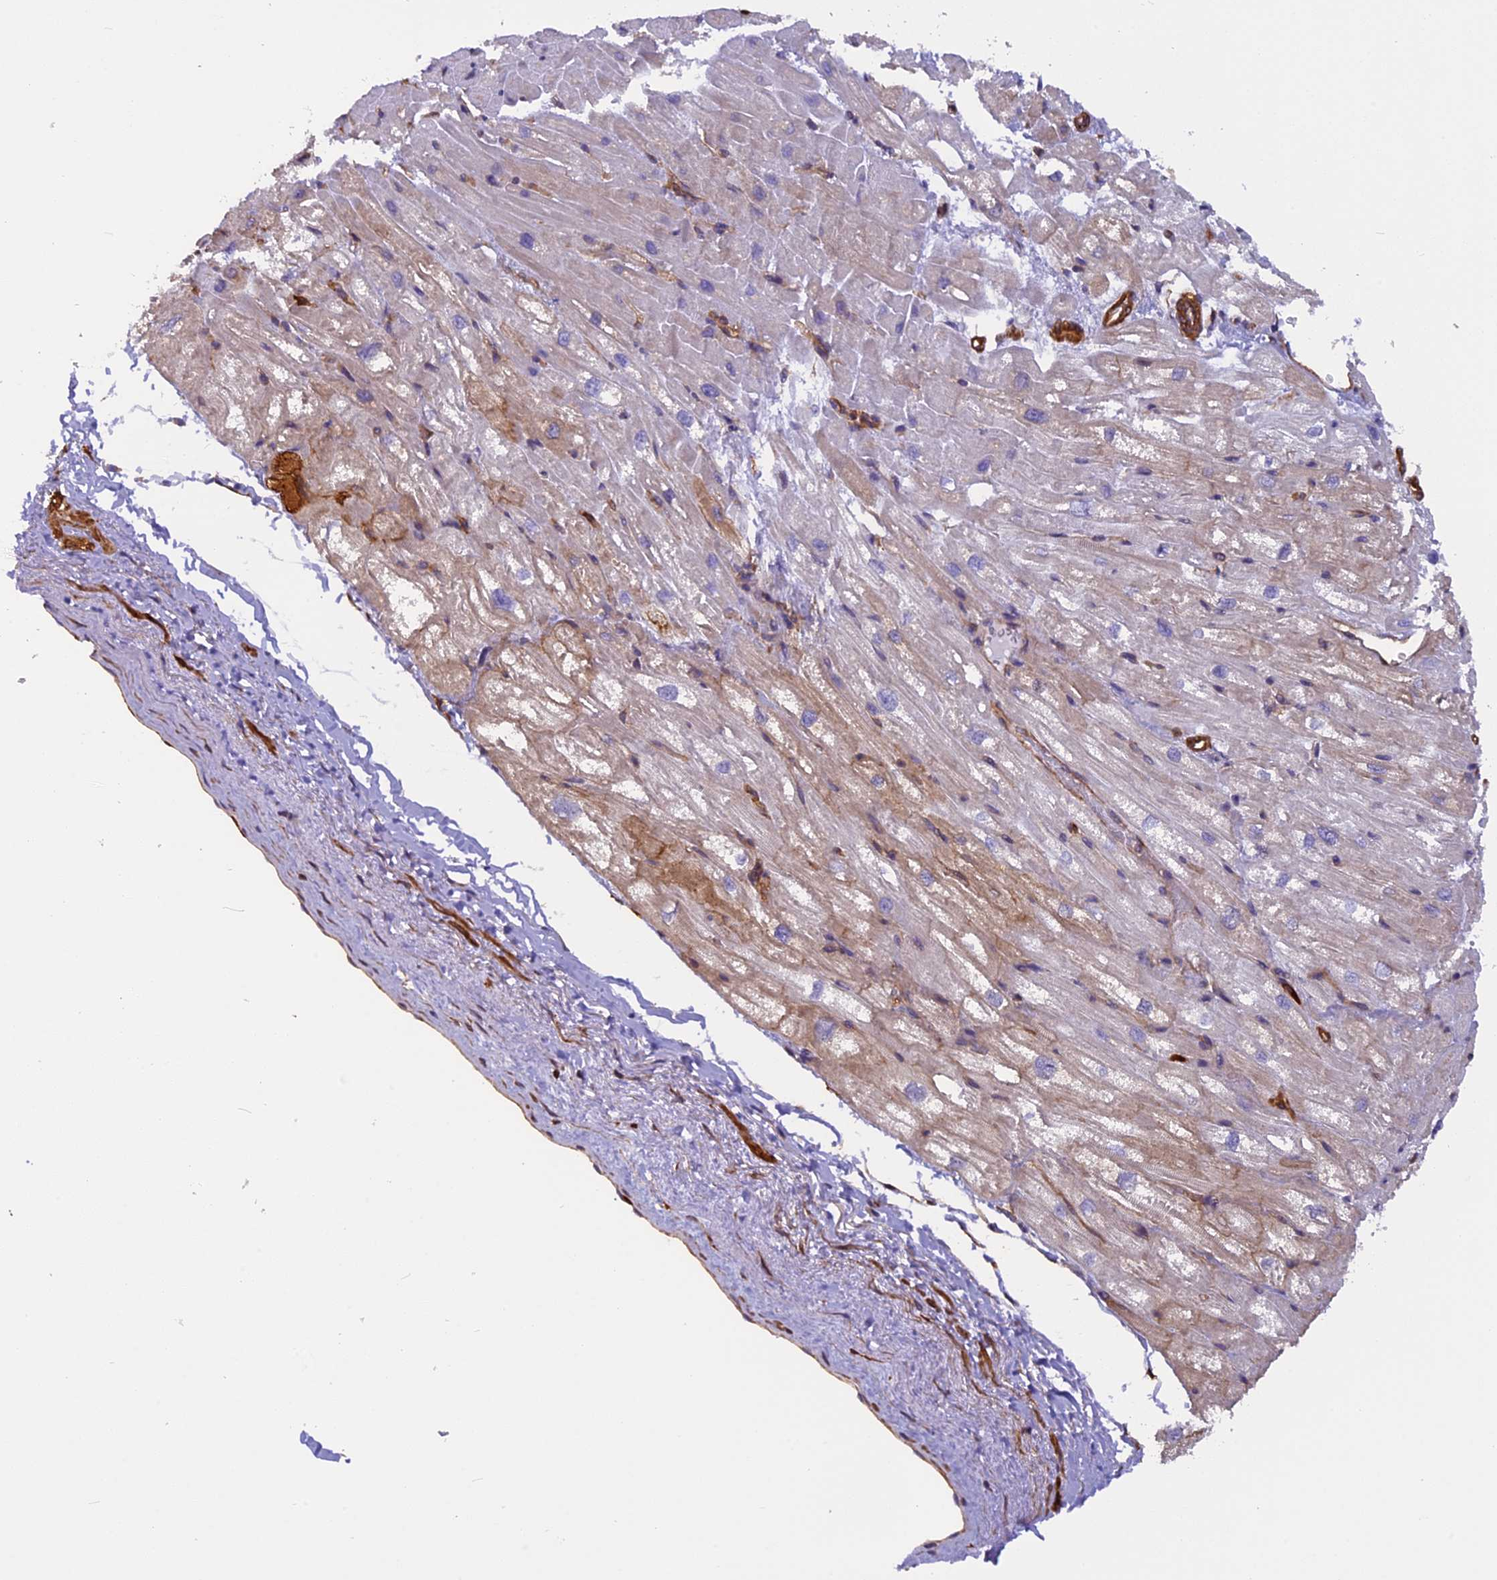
{"staining": {"intensity": "weak", "quantity": "25%-75%", "location": "cytoplasmic/membranous"}, "tissue": "heart muscle", "cell_type": "Cardiomyocytes", "image_type": "normal", "snomed": [{"axis": "morphology", "description": "Normal tissue, NOS"}, {"axis": "topography", "description": "Heart"}], "caption": "Protein analysis of normal heart muscle reveals weak cytoplasmic/membranous expression in about 25%-75% of cardiomyocytes.", "gene": "EHBP1L1", "patient": {"sex": "male", "age": 50}}